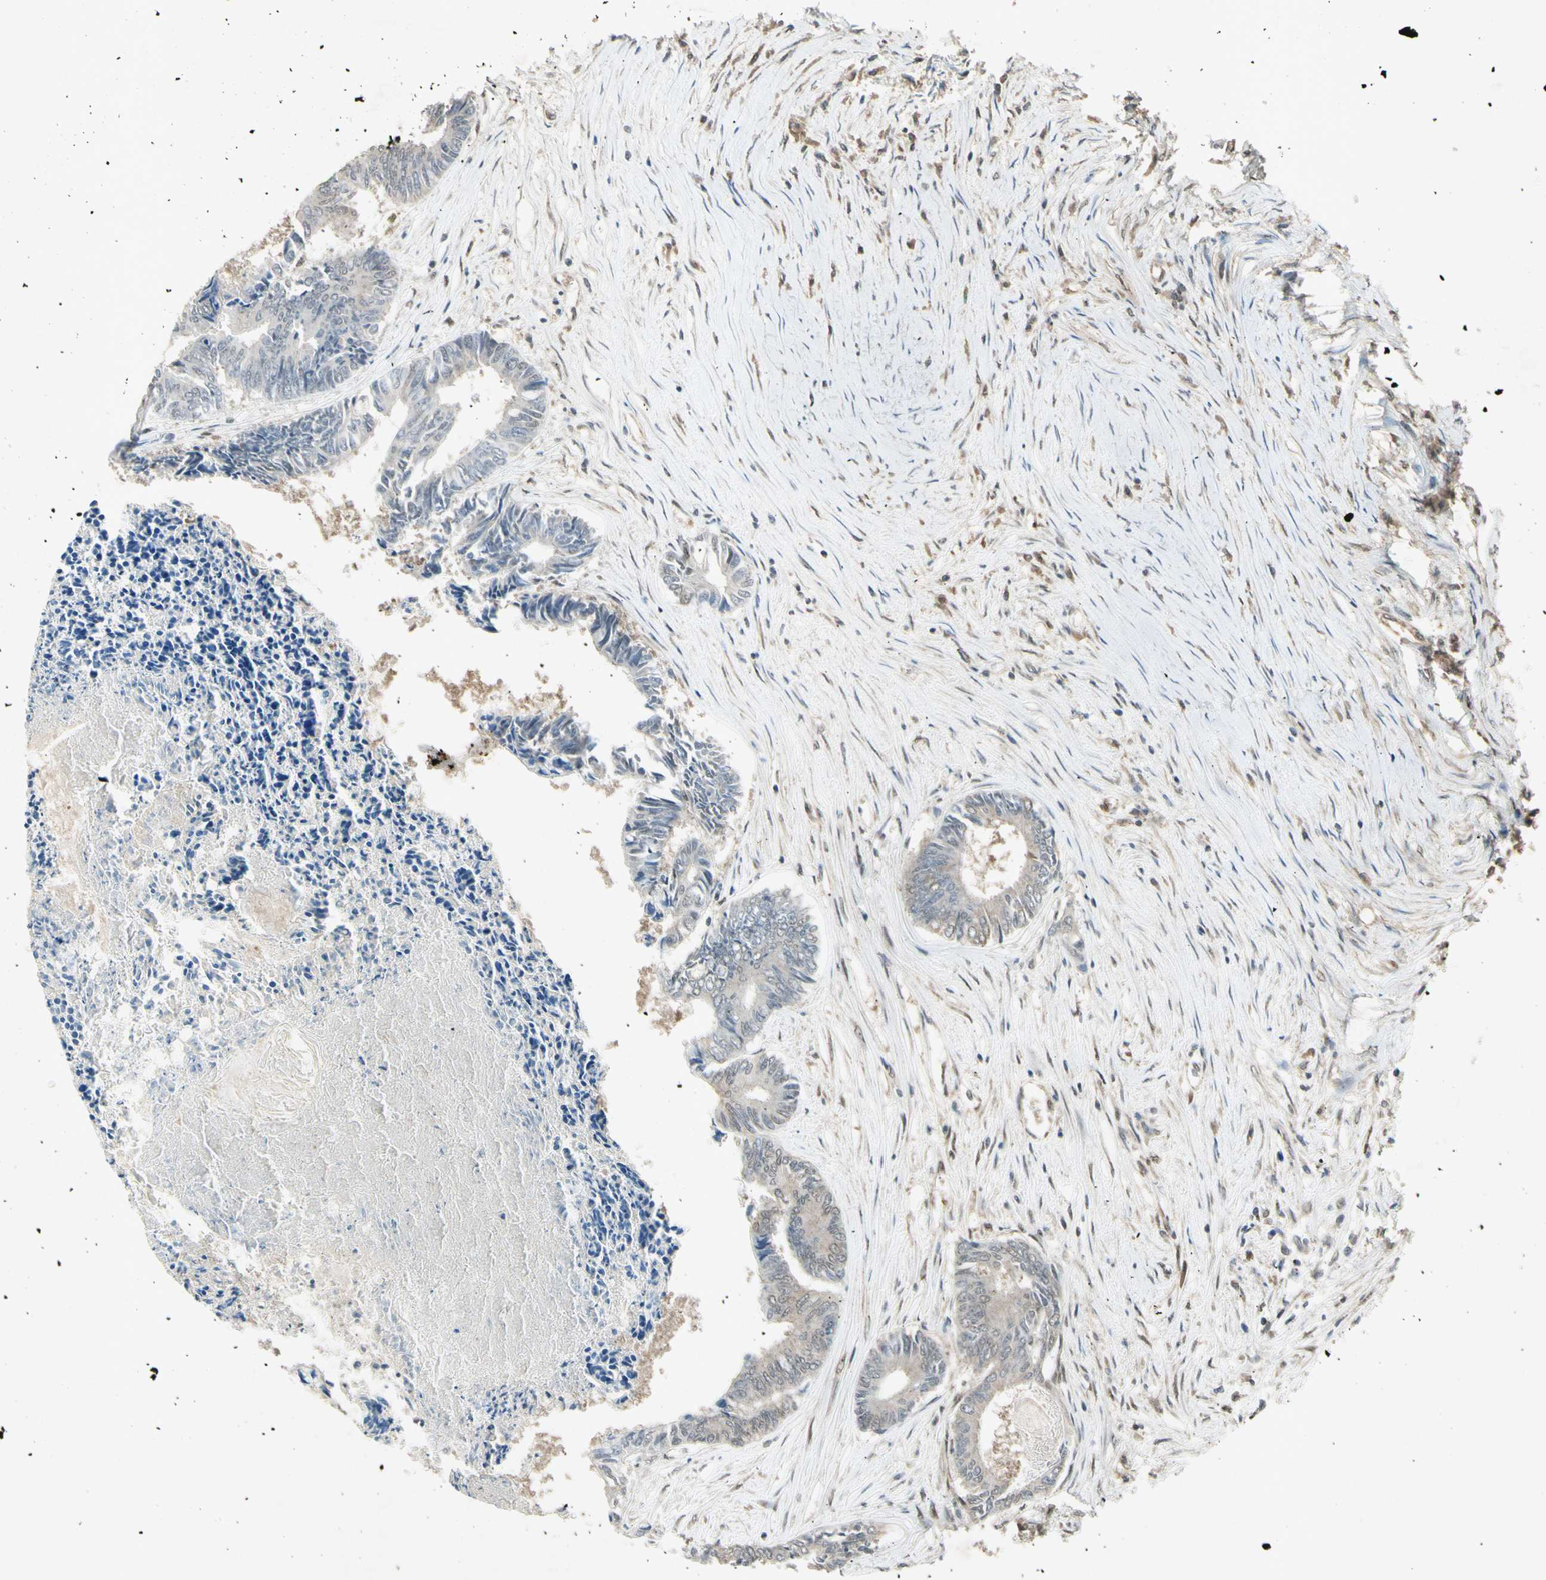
{"staining": {"intensity": "weak", "quantity": "25%-75%", "location": "cytoplasmic/membranous"}, "tissue": "colorectal cancer", "cell_type": "Tumor cells", "image_type": "cancer", "snomed": [{"axis": "morphology", "description": "Adenocarcinoma, NOS"}, {"axis": "topography", "description": "Rectum"}], "caption": "A photomicrograph showing weak cytoplasmic/membranous expression in about 25%-75% of tumor cells in colorectal adenocarcinoma, as visualized by brown immunohistochemical staining.", "gene": "PSMD5", "patient": {"sex": "male", "age": 63}}